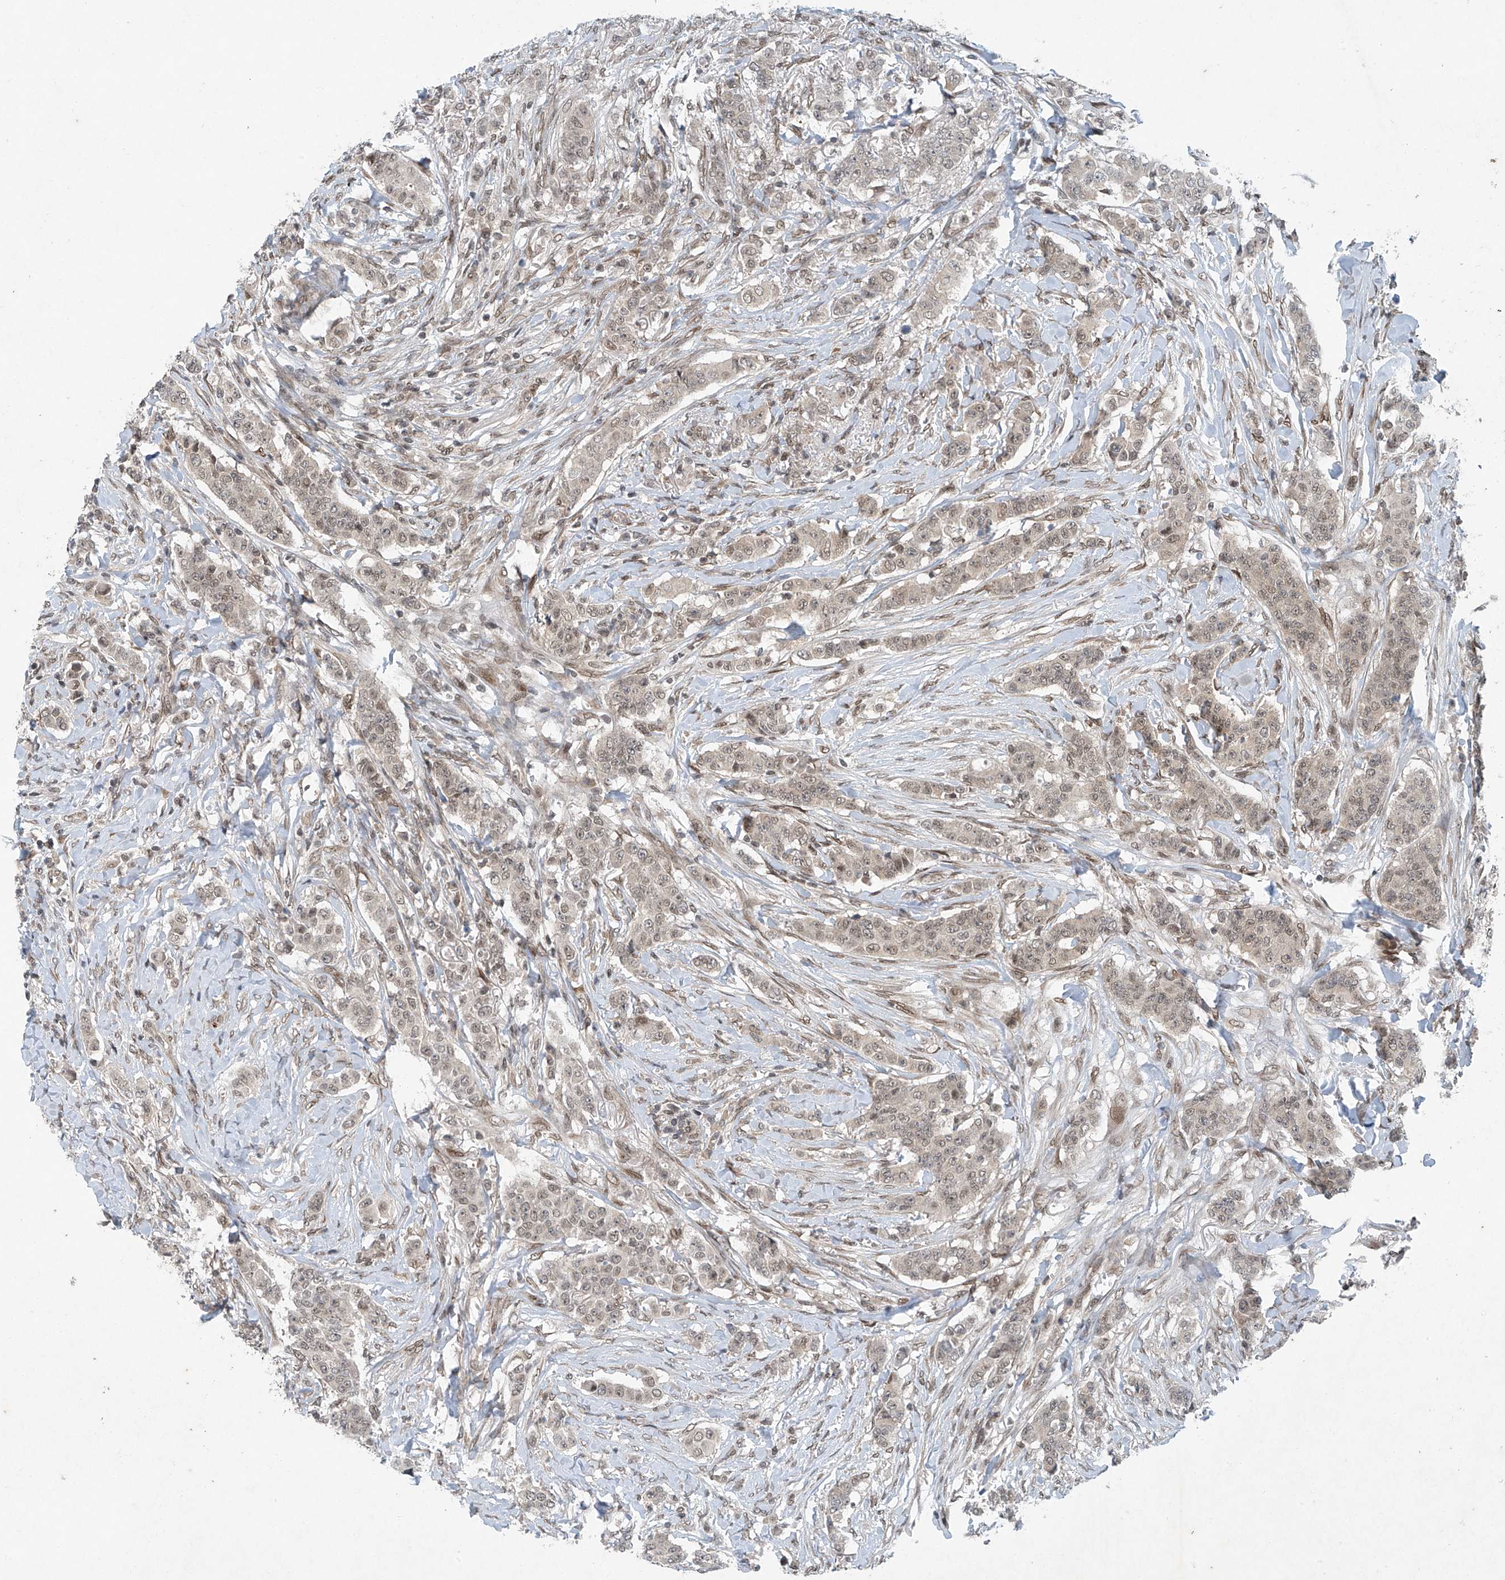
{"staining": {"intensity": "weak", "quantity": "25%-75%", "location": "nuclear"}, "tissue": "breast cancer", "cell_type": "Tumor cells", "image_type": "cancer", "snomed": [{"axis": "morphology", "description": "Duct carcinoma"}, {"axis": "topography", "description": "Breast"}], "caption": "Protein staining by immunohistochemistry (IHC) demonstrates weak nuclear staining in about 25%-75% of tumor cells in invasive ductal carcinoma (breast).", "gene": "TAF8", "patient": {"sex": "female", "age": 40}}